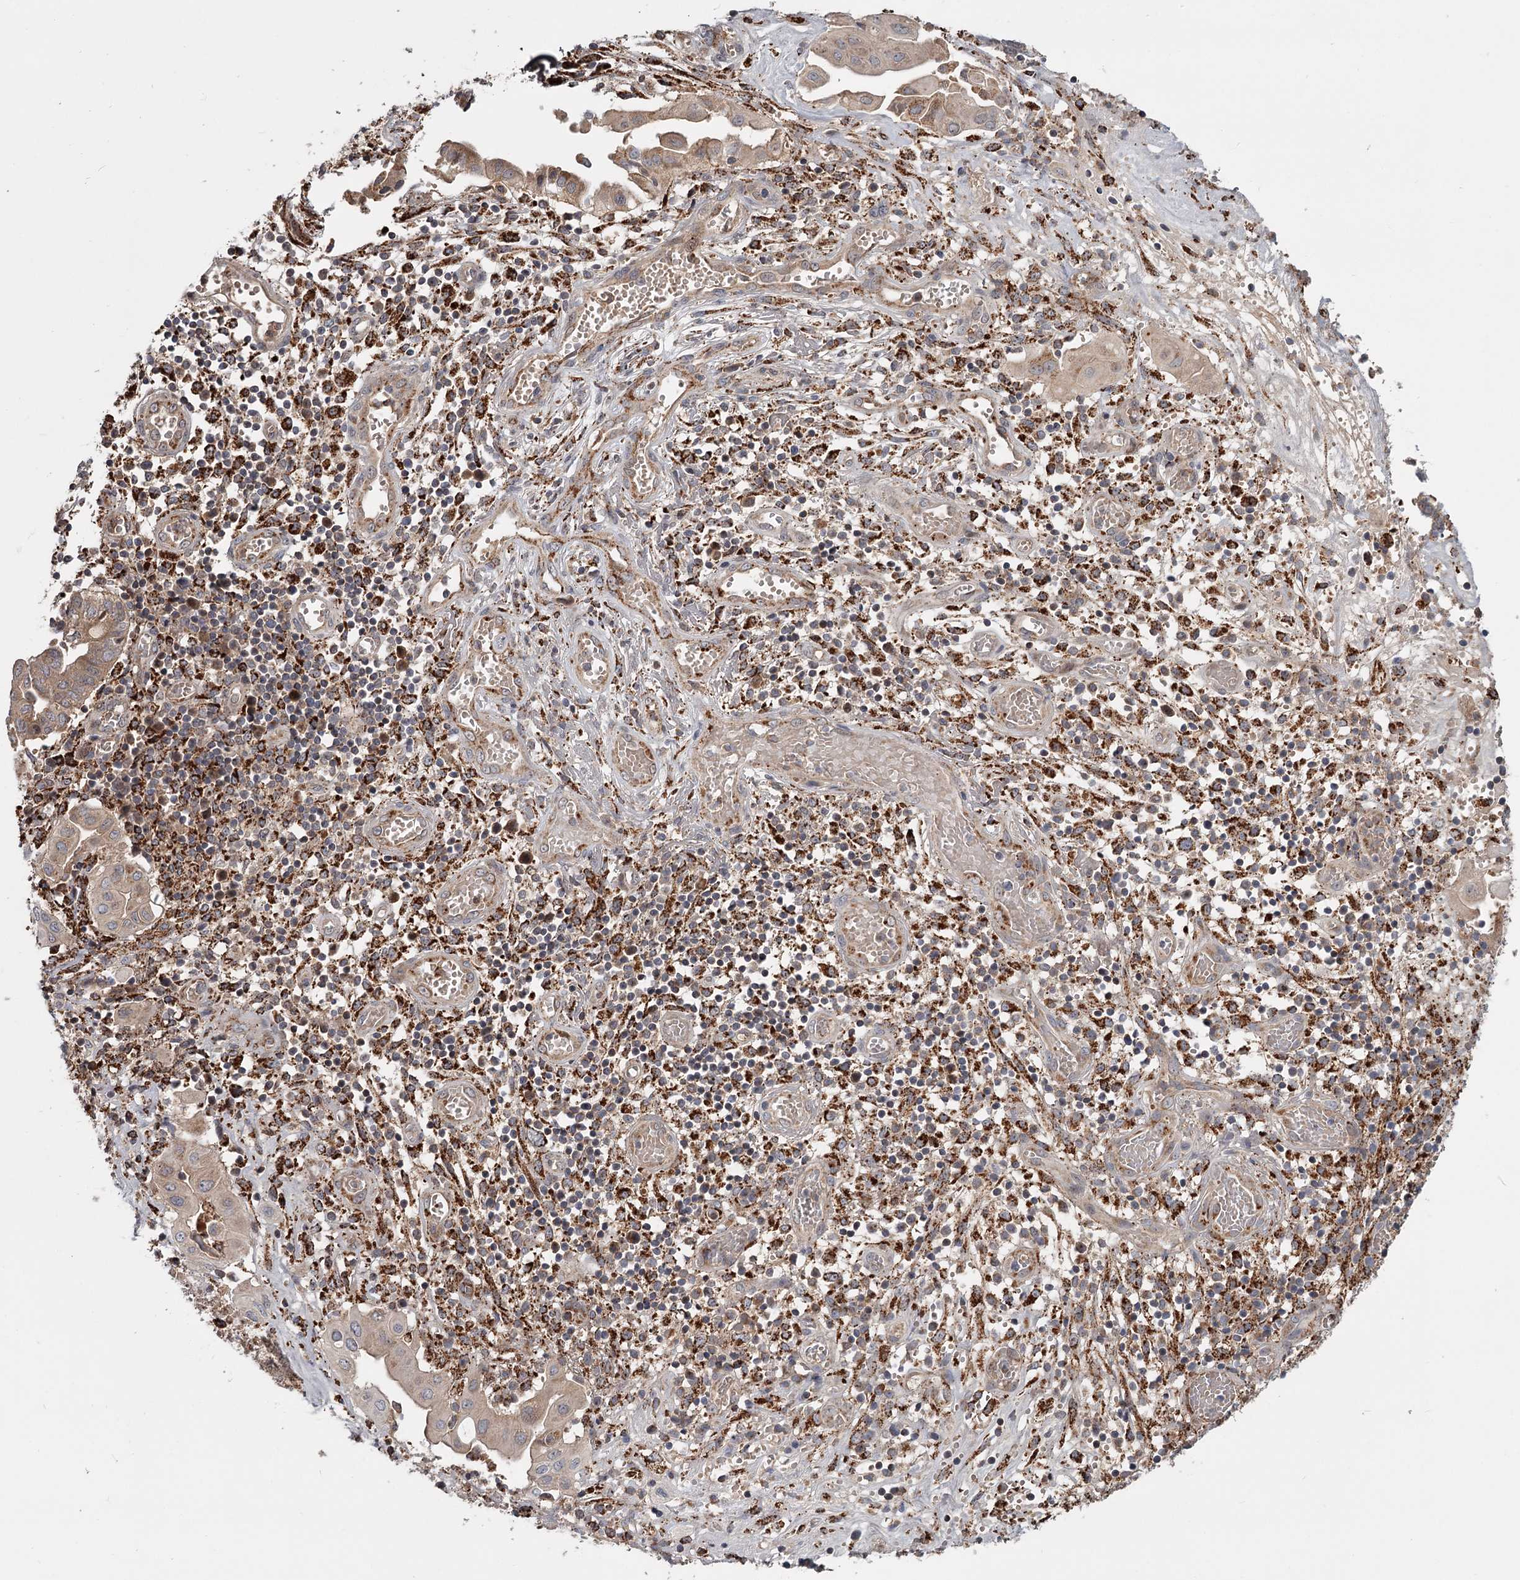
{"staining": {"intensity": "weak", "quantity": "25%-75%", "location": "cytoplasmic/membranous"}, "tissue": "endometrial cancer", "cell_type": "Tumor cells", "image_type": "cancer", "snomed": [{"axis": "morphology", "description": "Adenocarcinoma, NOS"}, {"axis": "topography", "description": "Uterus"}, {"axis": "topography", "description": "Endometrium"}], "caption": "A photomicrograph showing weak cytoplasmic/membranous staining in about 25%-75% of tumor cells in endometrial cancer, as visualized by brown immunohistochemical staining.", "gene": "CDC123", "patient": {"sex": "female", "age": 70}}